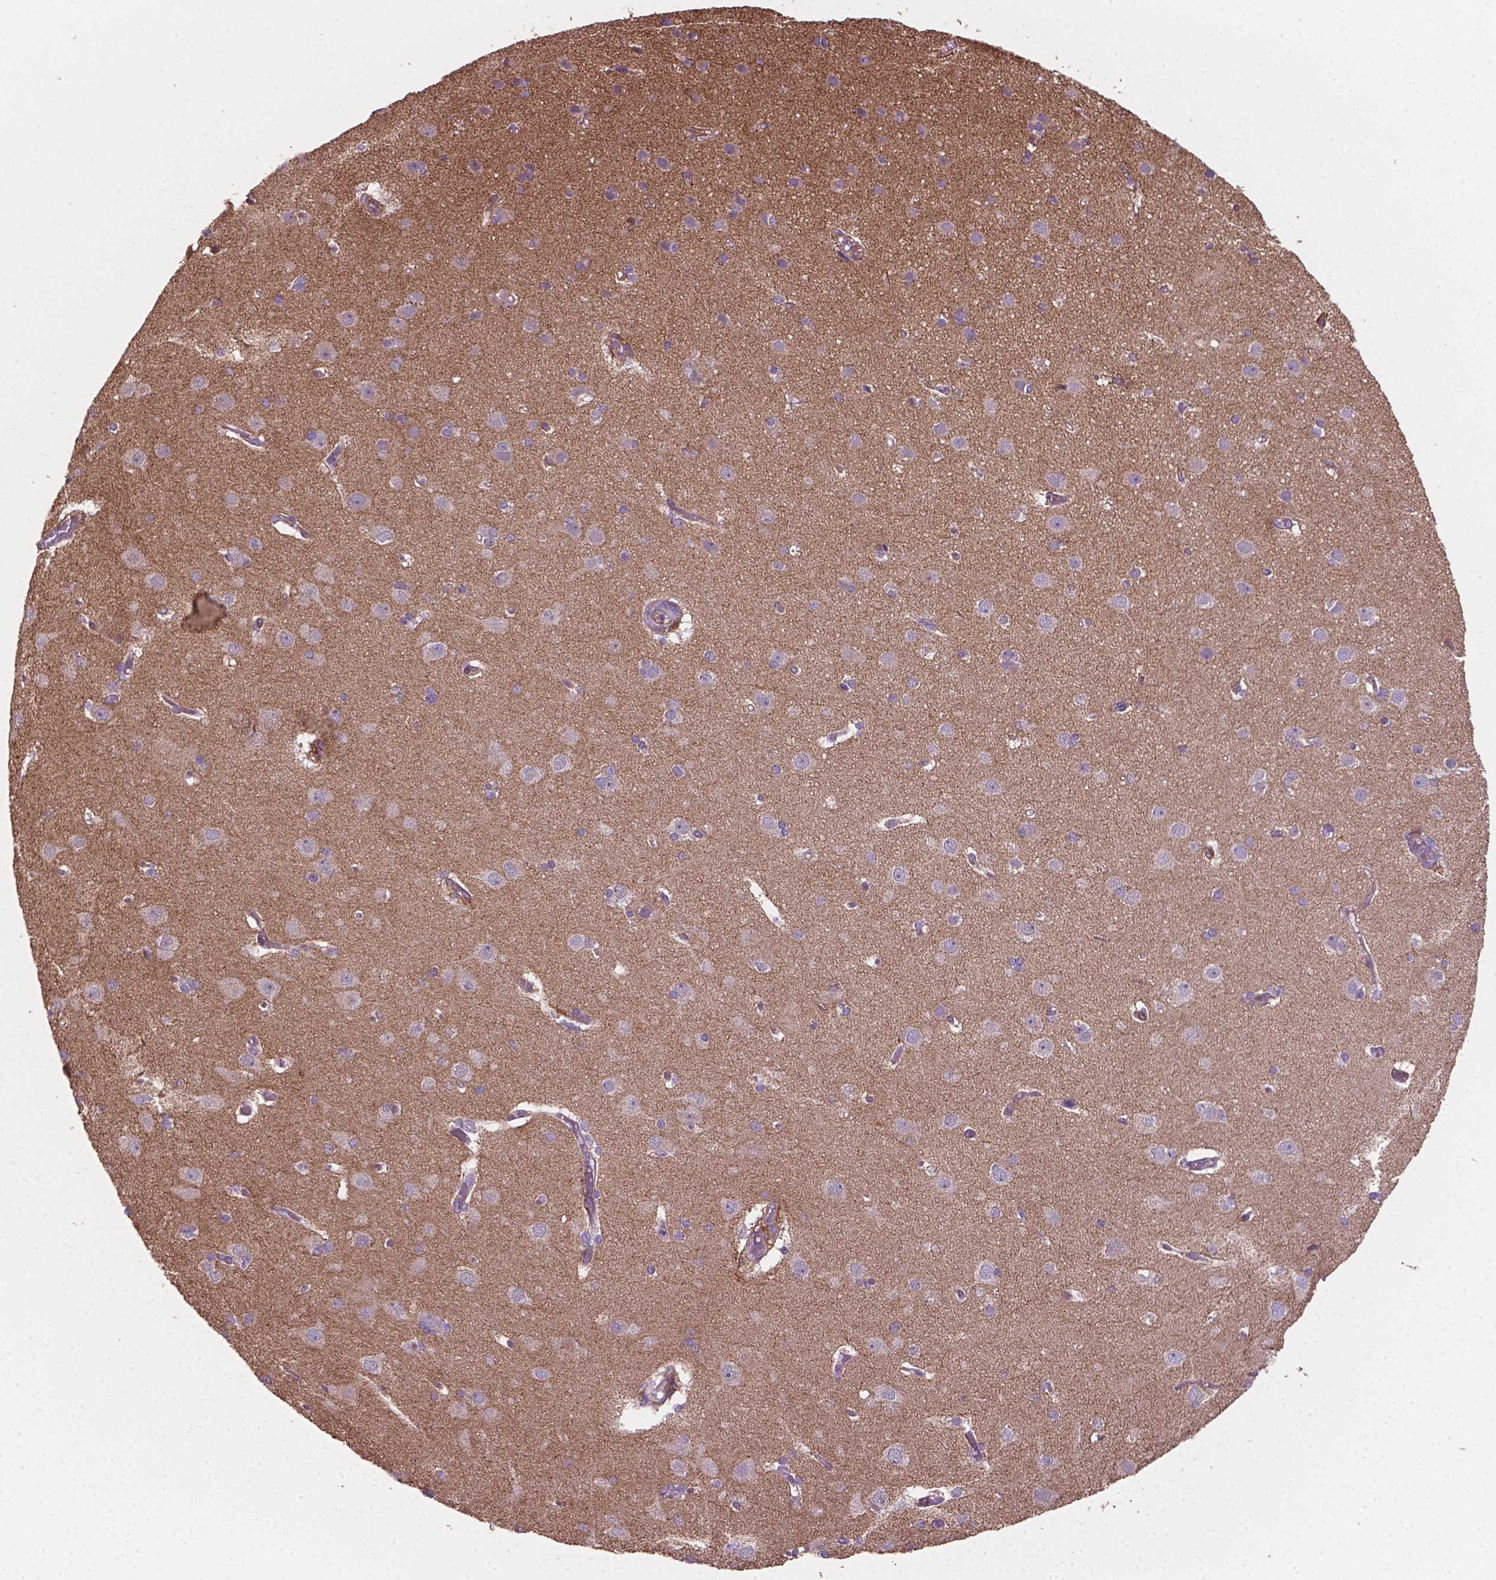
{"staining": {"intensity": "negative", "quantity": "none", "location": "none"}, "tissue": "cerebral cortex", "cell_type": "Endothelial cells", "image_type": "normal", "snomed": [{"axis": "morphology", "description": "Normal tissue, NOS"}, {"axis": "morphology", "description": "Glioma, malignant, High grade"}, {"axis": "topography", "description": "Cerebral cortex"}], "caption": "Photomicrograph shows no protein positivity in endothelial cells of normal cerebral cortex.", "gene": "TCAF1", "patient": {"sex": "male", "age": 71}}